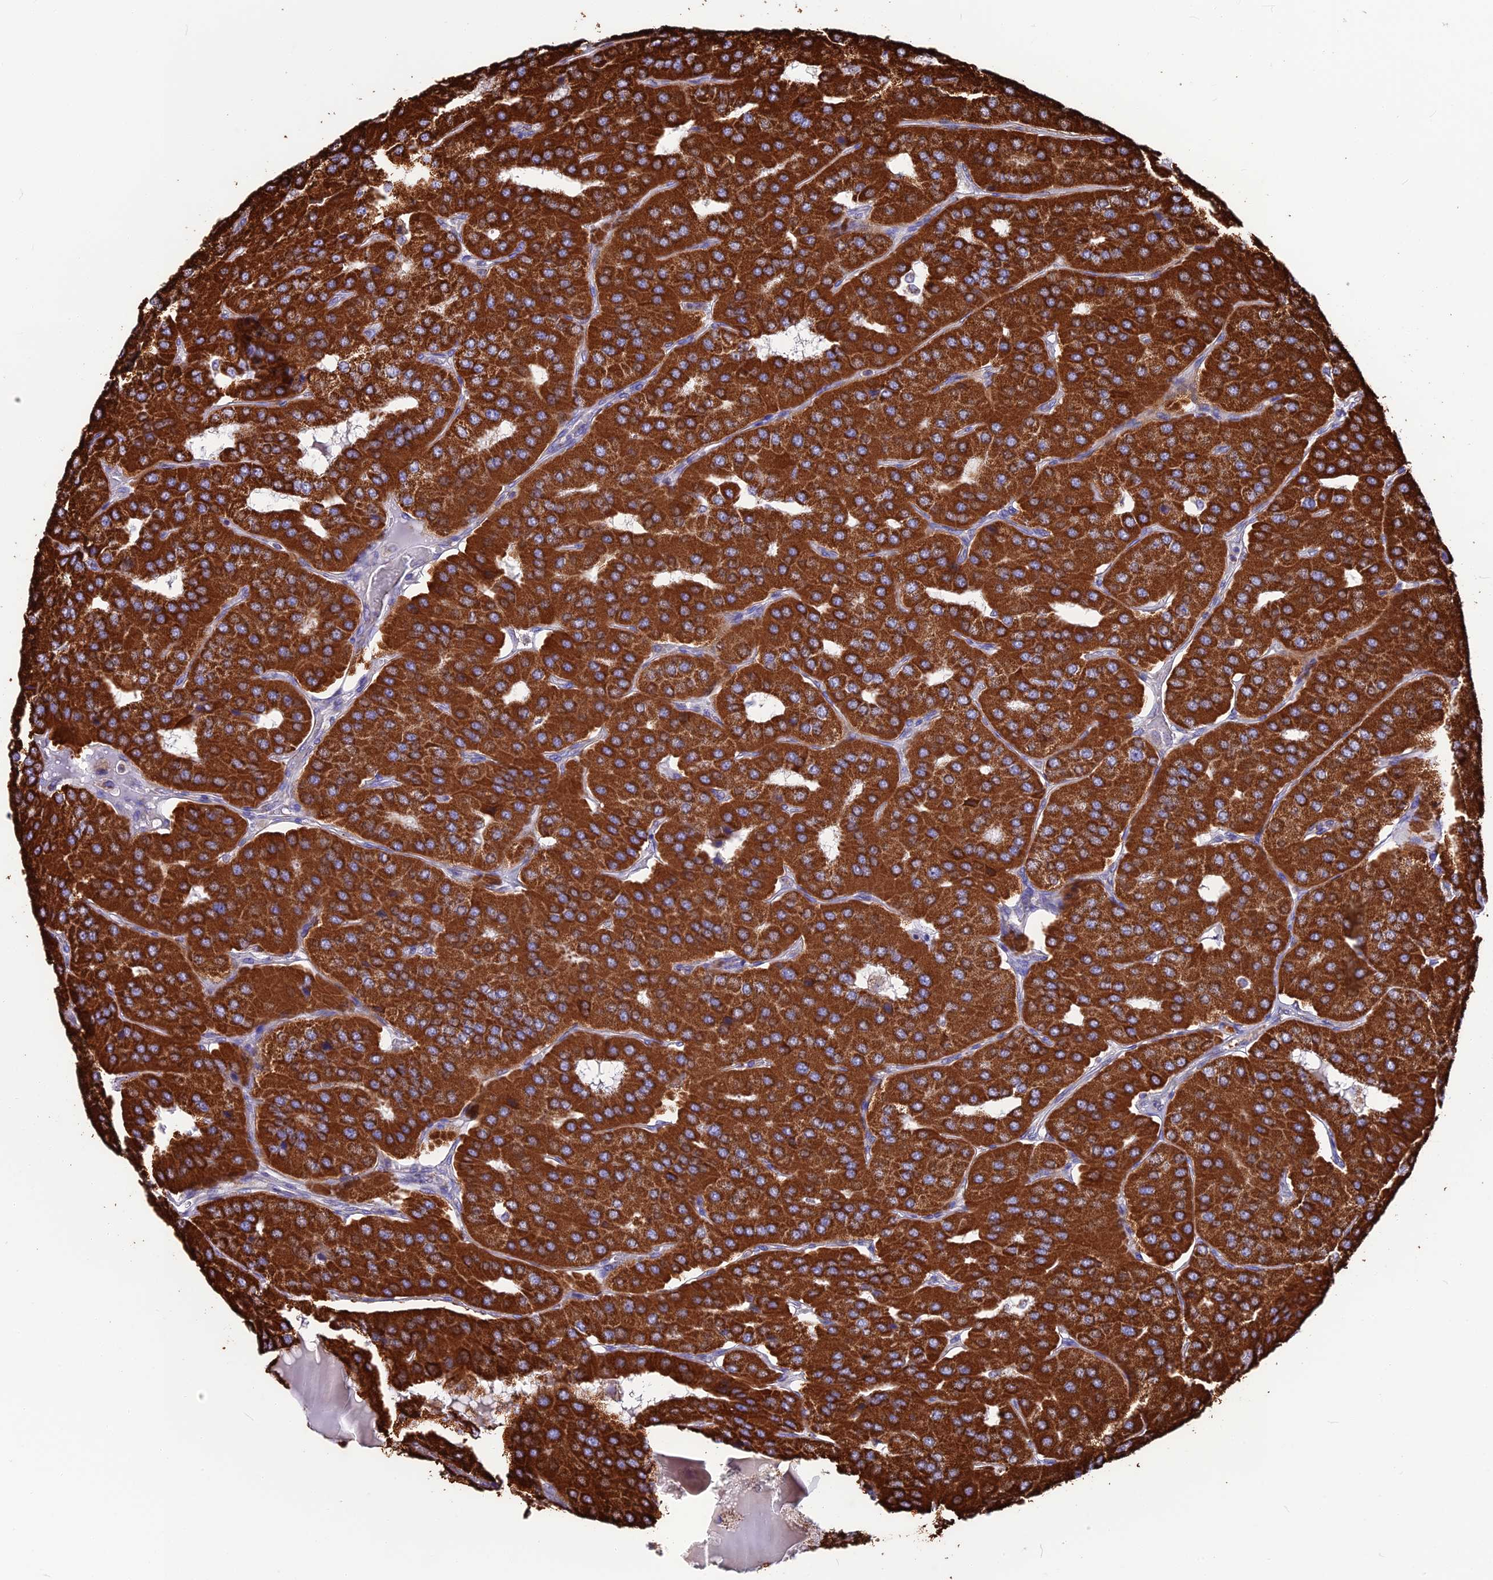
{"staining": {"intensity": "strong", "quantity": ">75%", "location": "cytoplasmic/membranous"}, "tissue": "parathyroid gland", "cell_type": "Glandular cells", "image_type": "normal", "snomed": [{"axis": "morphology", "description": "Normal tissue, NOS"}, {"axis": "morphology", "description": "Adenoma, NOS"}, {"axis": "topography", "description": "Parathyroid gland"}], "caption": "Approximately >75% of glandular cells in benign human parathyroid gland reveal strong cytoplasmic/membranous protein expression as visualized by brown immunohistochemical staining.", "gene": "CS", "patient": {"sex": "female", "age": 86}}